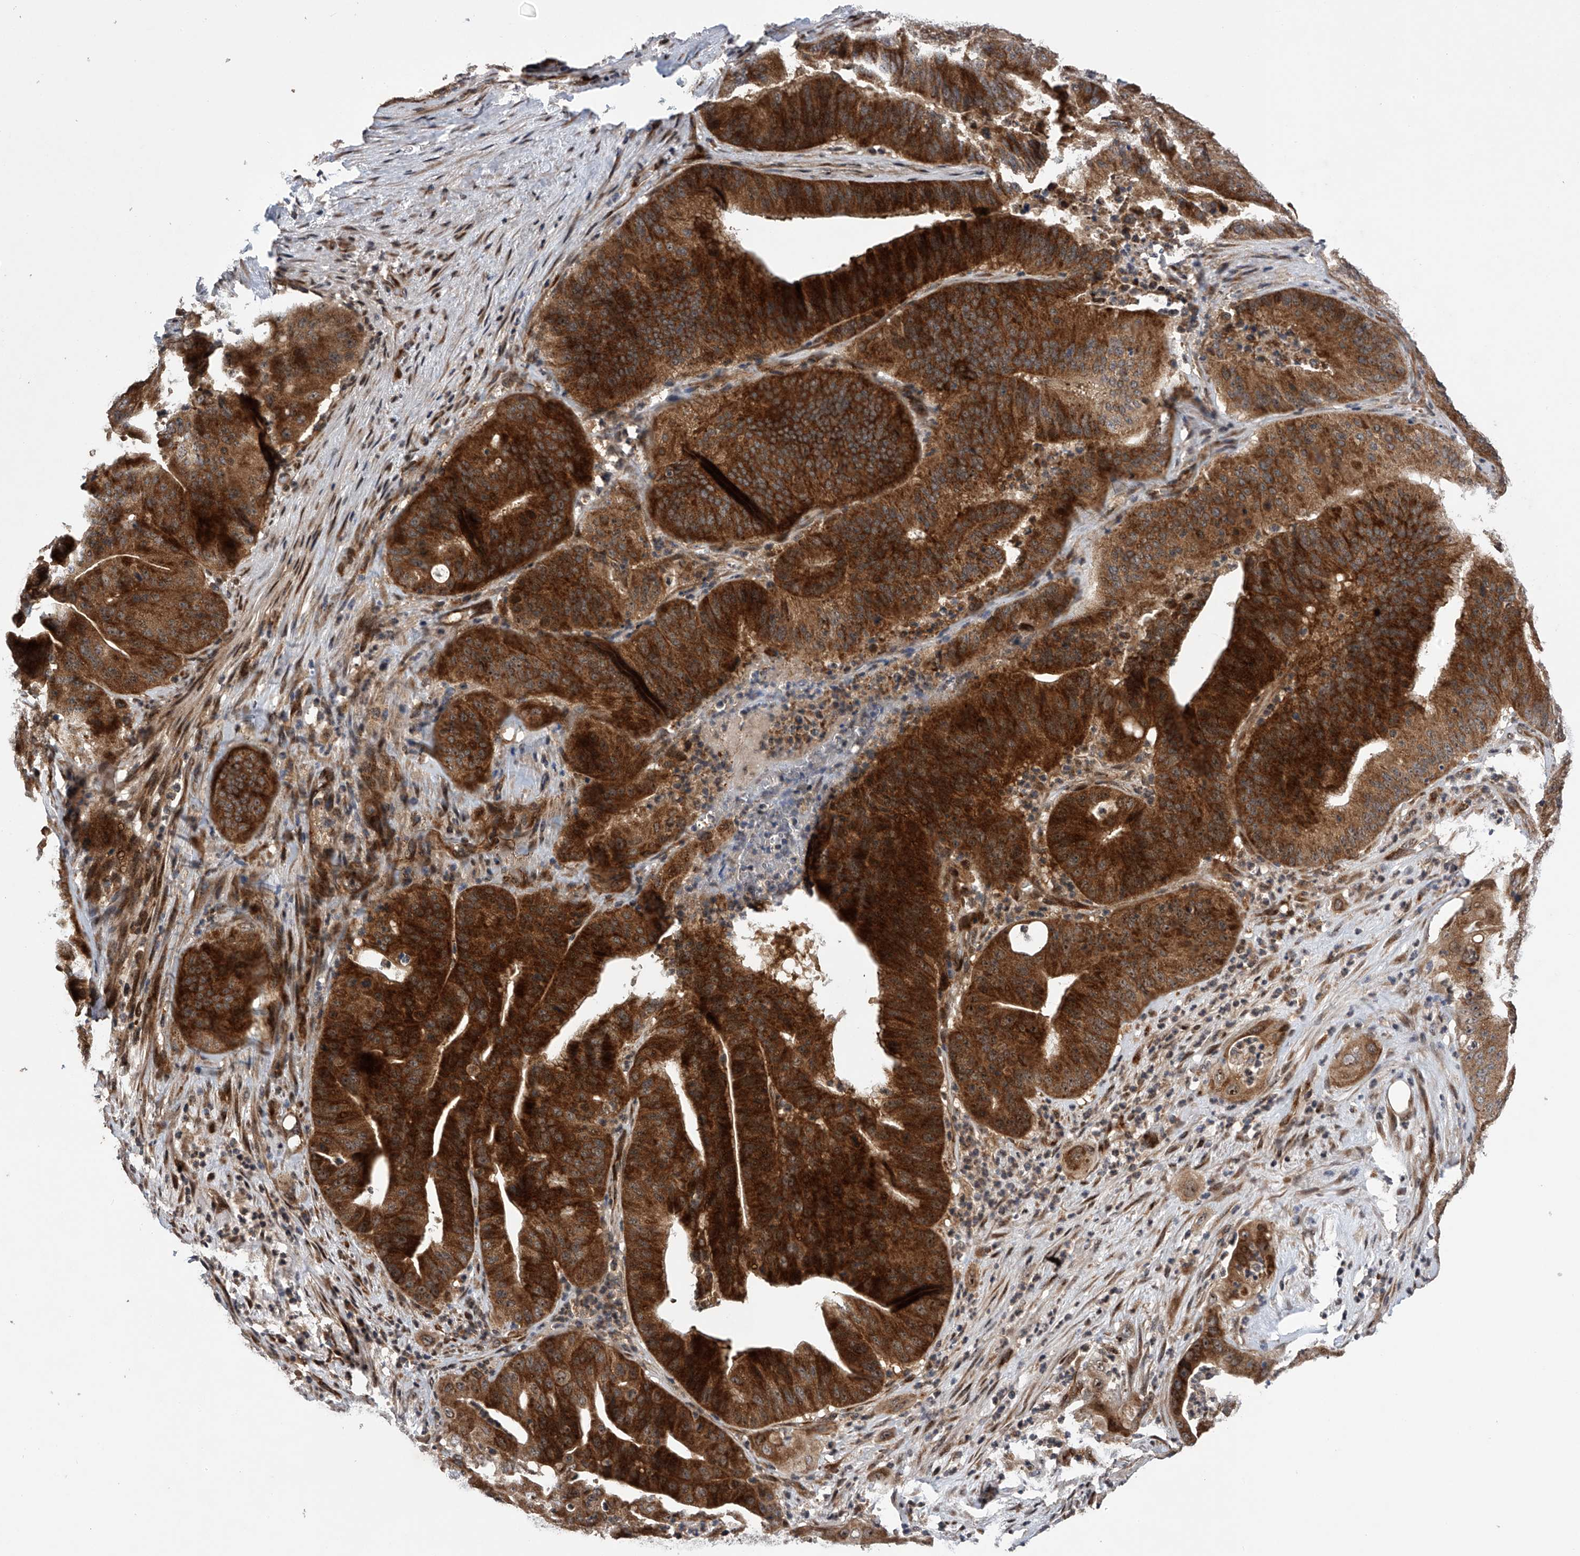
{"staining": {"intensity": "strong", "quantity": ">75%", "location": "cytoplasmic/membranous"}, "tissue": "pancreatic cancer", "cell_type": "Tumor cells", "image_type": "cancer", "snomed": [{"axis": "morphology", "description": "Adenocarcinoma, NOS"}, {"axis": "topography", "description": "Pancreas"}], "caption": "Immunohistochemical staining of pancreatic cancer (adenocarcinoma) displays high levels of strong cytoplasmic/membranous protein staining in approximately >75% of tumor cells.", "gene": "MAP3K11", "patient": {"sex": "female", "age": 77}}